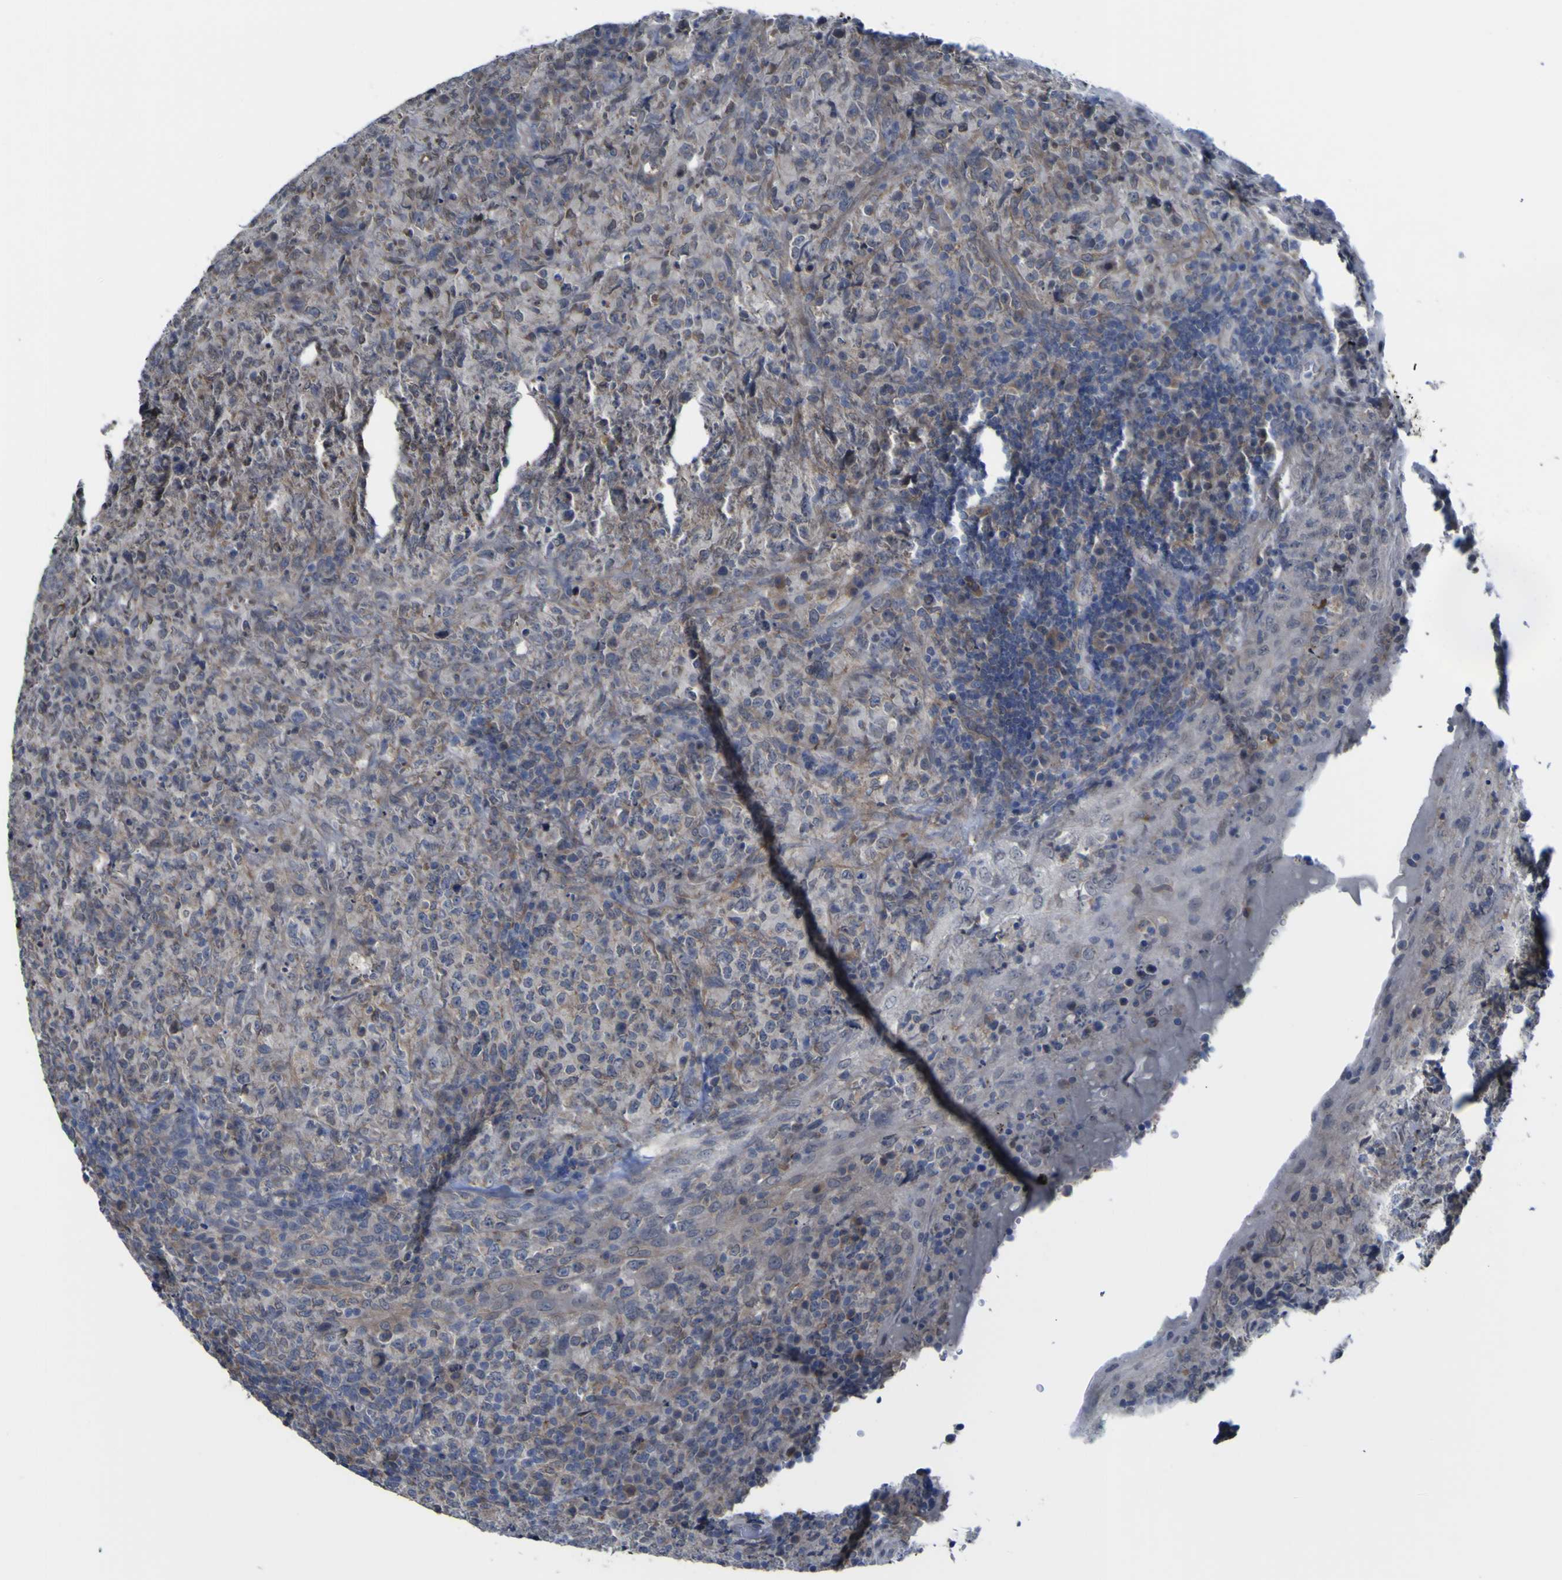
{"staining": {"intensity": "negative", "quantity": "none", "location": "none"}, "tissue": "lymphoma", "cell_type": "Tumor cells", "image_type": "cancer", "snomed": [{"axis": "morphology", "description": "Malignant lymphoma, non-Hodgkin's type, High grade"}, {"axis": "topography", "description": "Tonsil"}], "caption": "This is an immunohistochemistry (IHC) histopathology image of human high-grade malignant lymphoma, non-Hodgkin's type. There is no positivity in tumor cells.", "gene": "TNFRSF11A", "patient": {"sex": "female", "age": 36}}